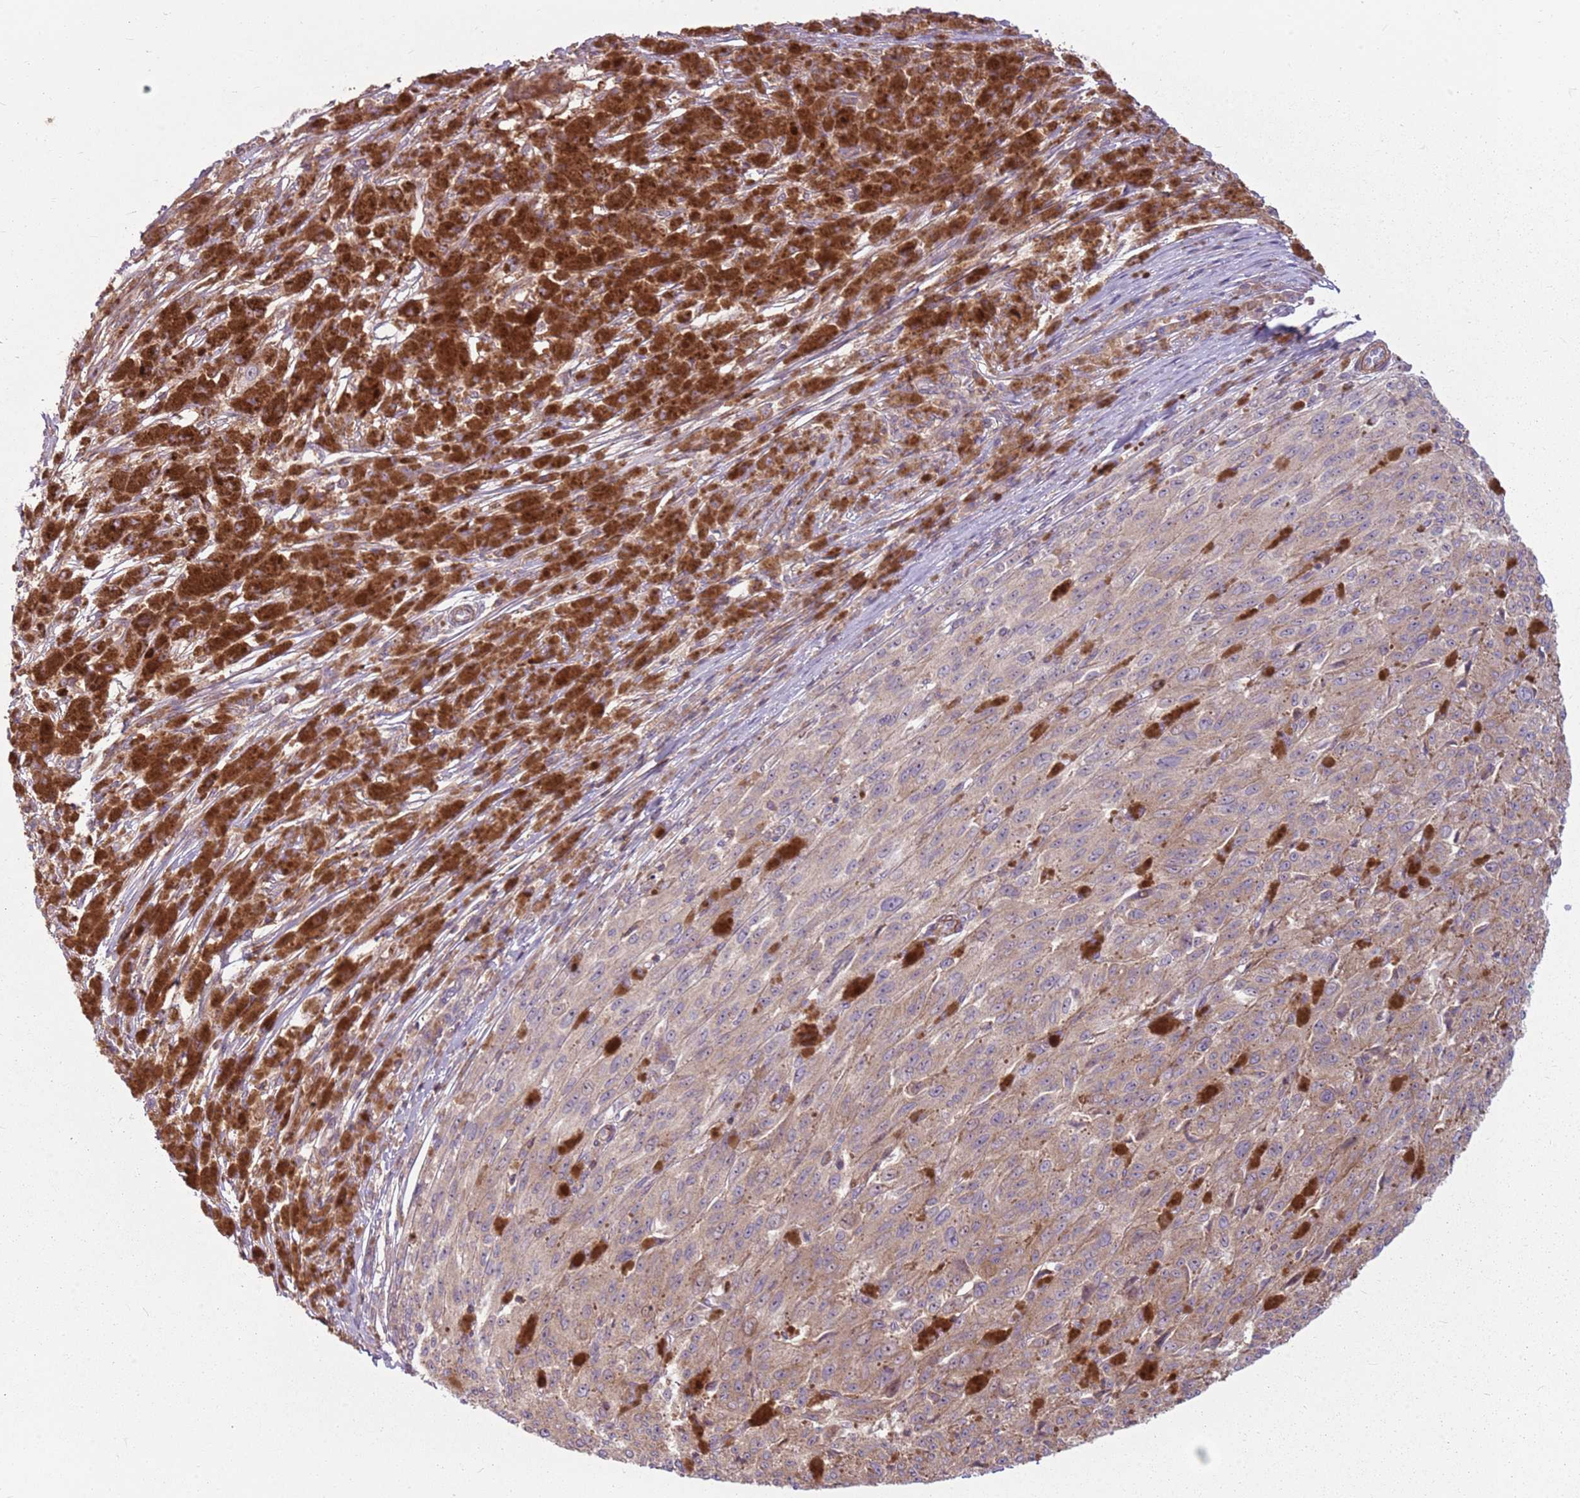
{"staining": {"intensity": "weak", "quantity": "25%-75%", "location": "cytoplasmic/membranous"}, "tissue": "melanoma", "cell_type": "Tumor cells", "image_type": "cancer", "snomed": [{"axis": "morphology", "description": "Malignant melanoma, NOS"}, {"axis": "topography", "description": "Skin"}], "caption": "Melanoma tissue demonstrates weak cytoplasmic/membranous positivity in about 25%-75% of tumor cells (brown staining indicates protein expression, while blue staining denotes nuclei).", "gene": "RPL21", "patient": {"sex": "female", "age": 52}}